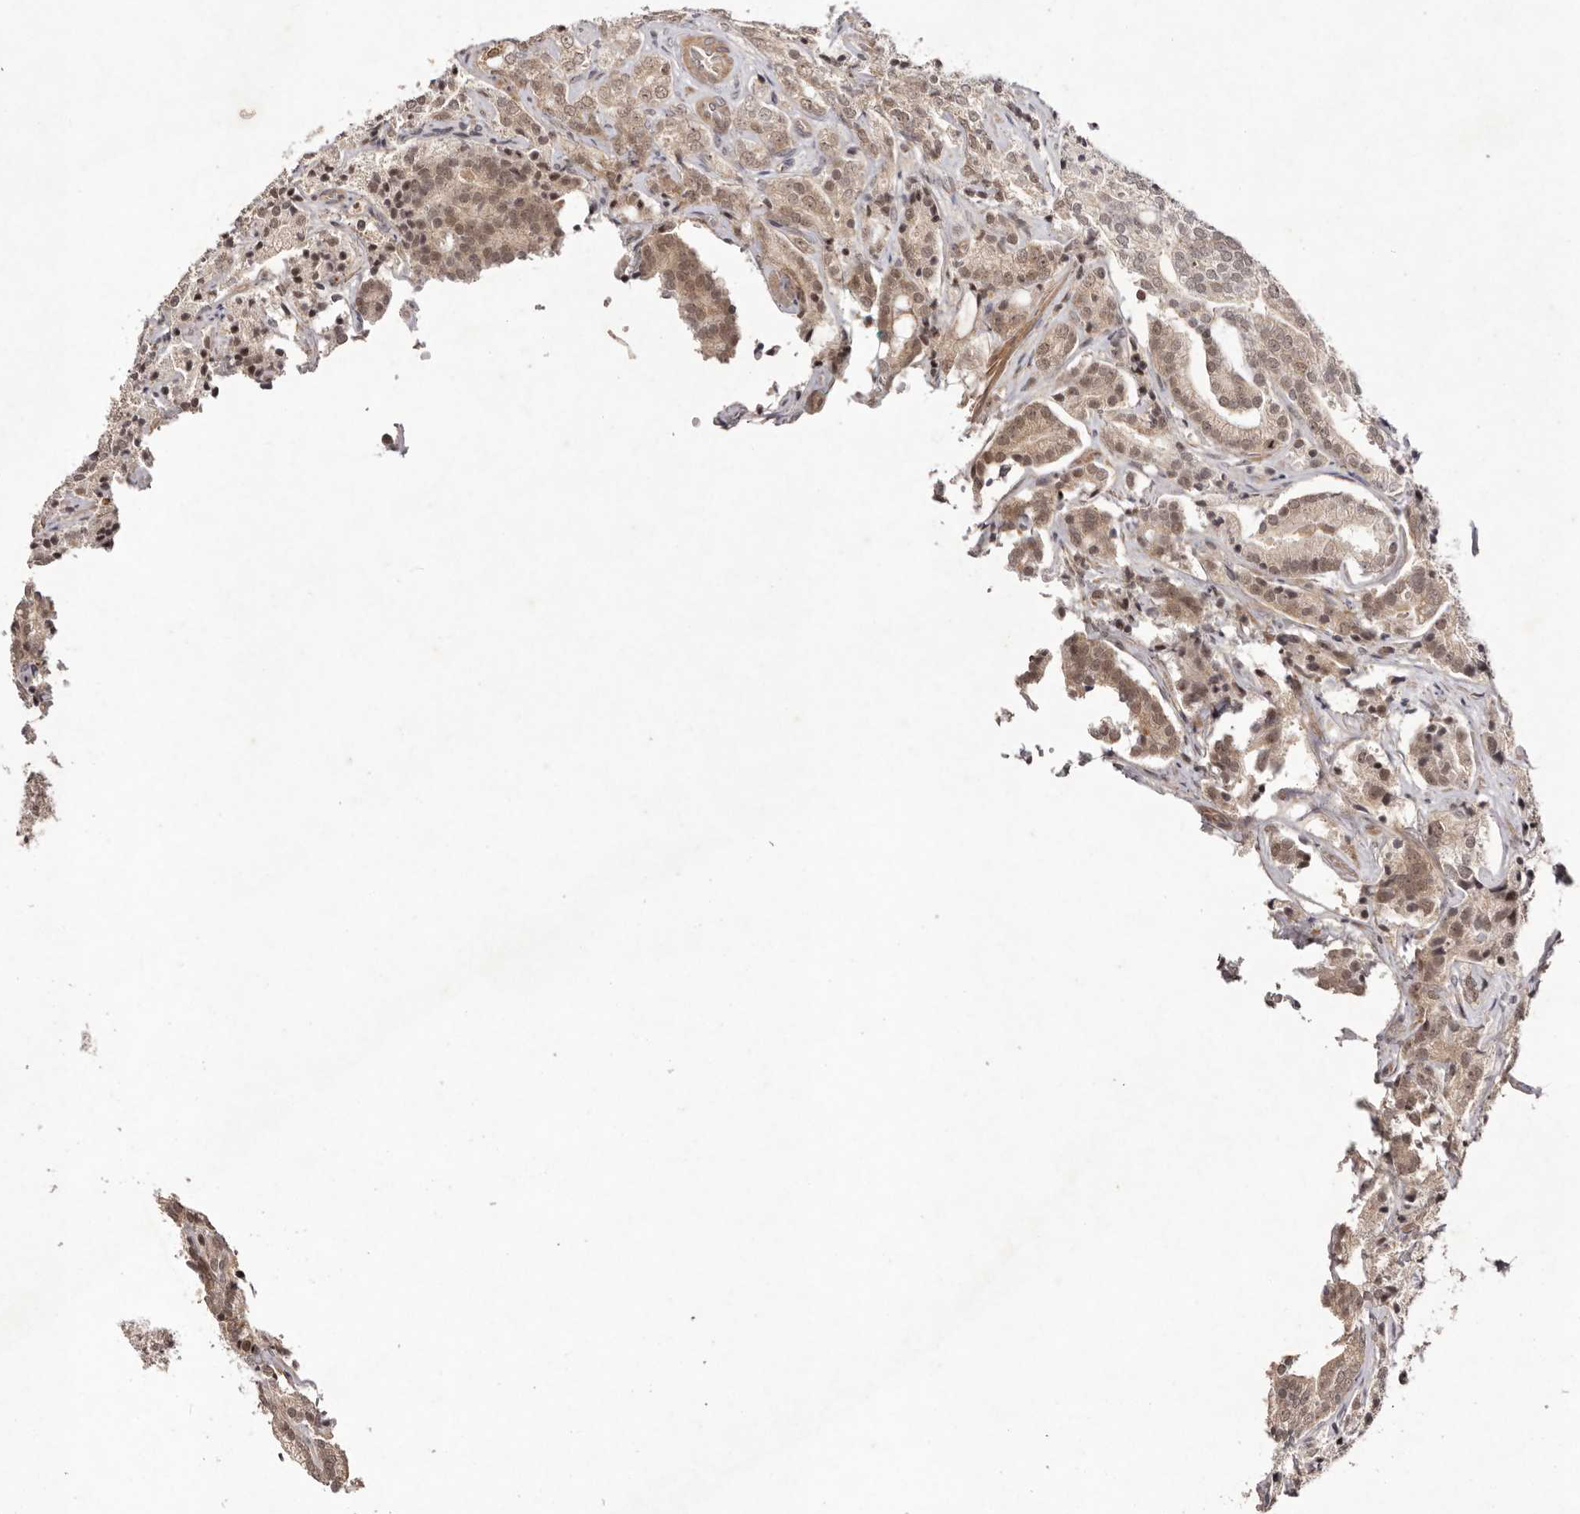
{"staining": {"intensity": "moderate", "quantity": ">75%", "location": "cytoplasmic/membranous,nuclear"}, "tissue": "prostate cancer", "cell_type": "Tumor cells", "image_type": "cancer", "snomed": [{"axis": "morphology", "description": "Adenocarcinoma, High grade"}, {"axis": "topography", "description": "Prostate"}], "caption": "Protein expression analysis of human prostate adenocarcinoma (high-grade) reveals moderate cytoplasmic/membranous and nuclear staining in approximately >75% of tumor cells.", "gene": "BUD31", "patient": {"sex": "male", "age": 57}}